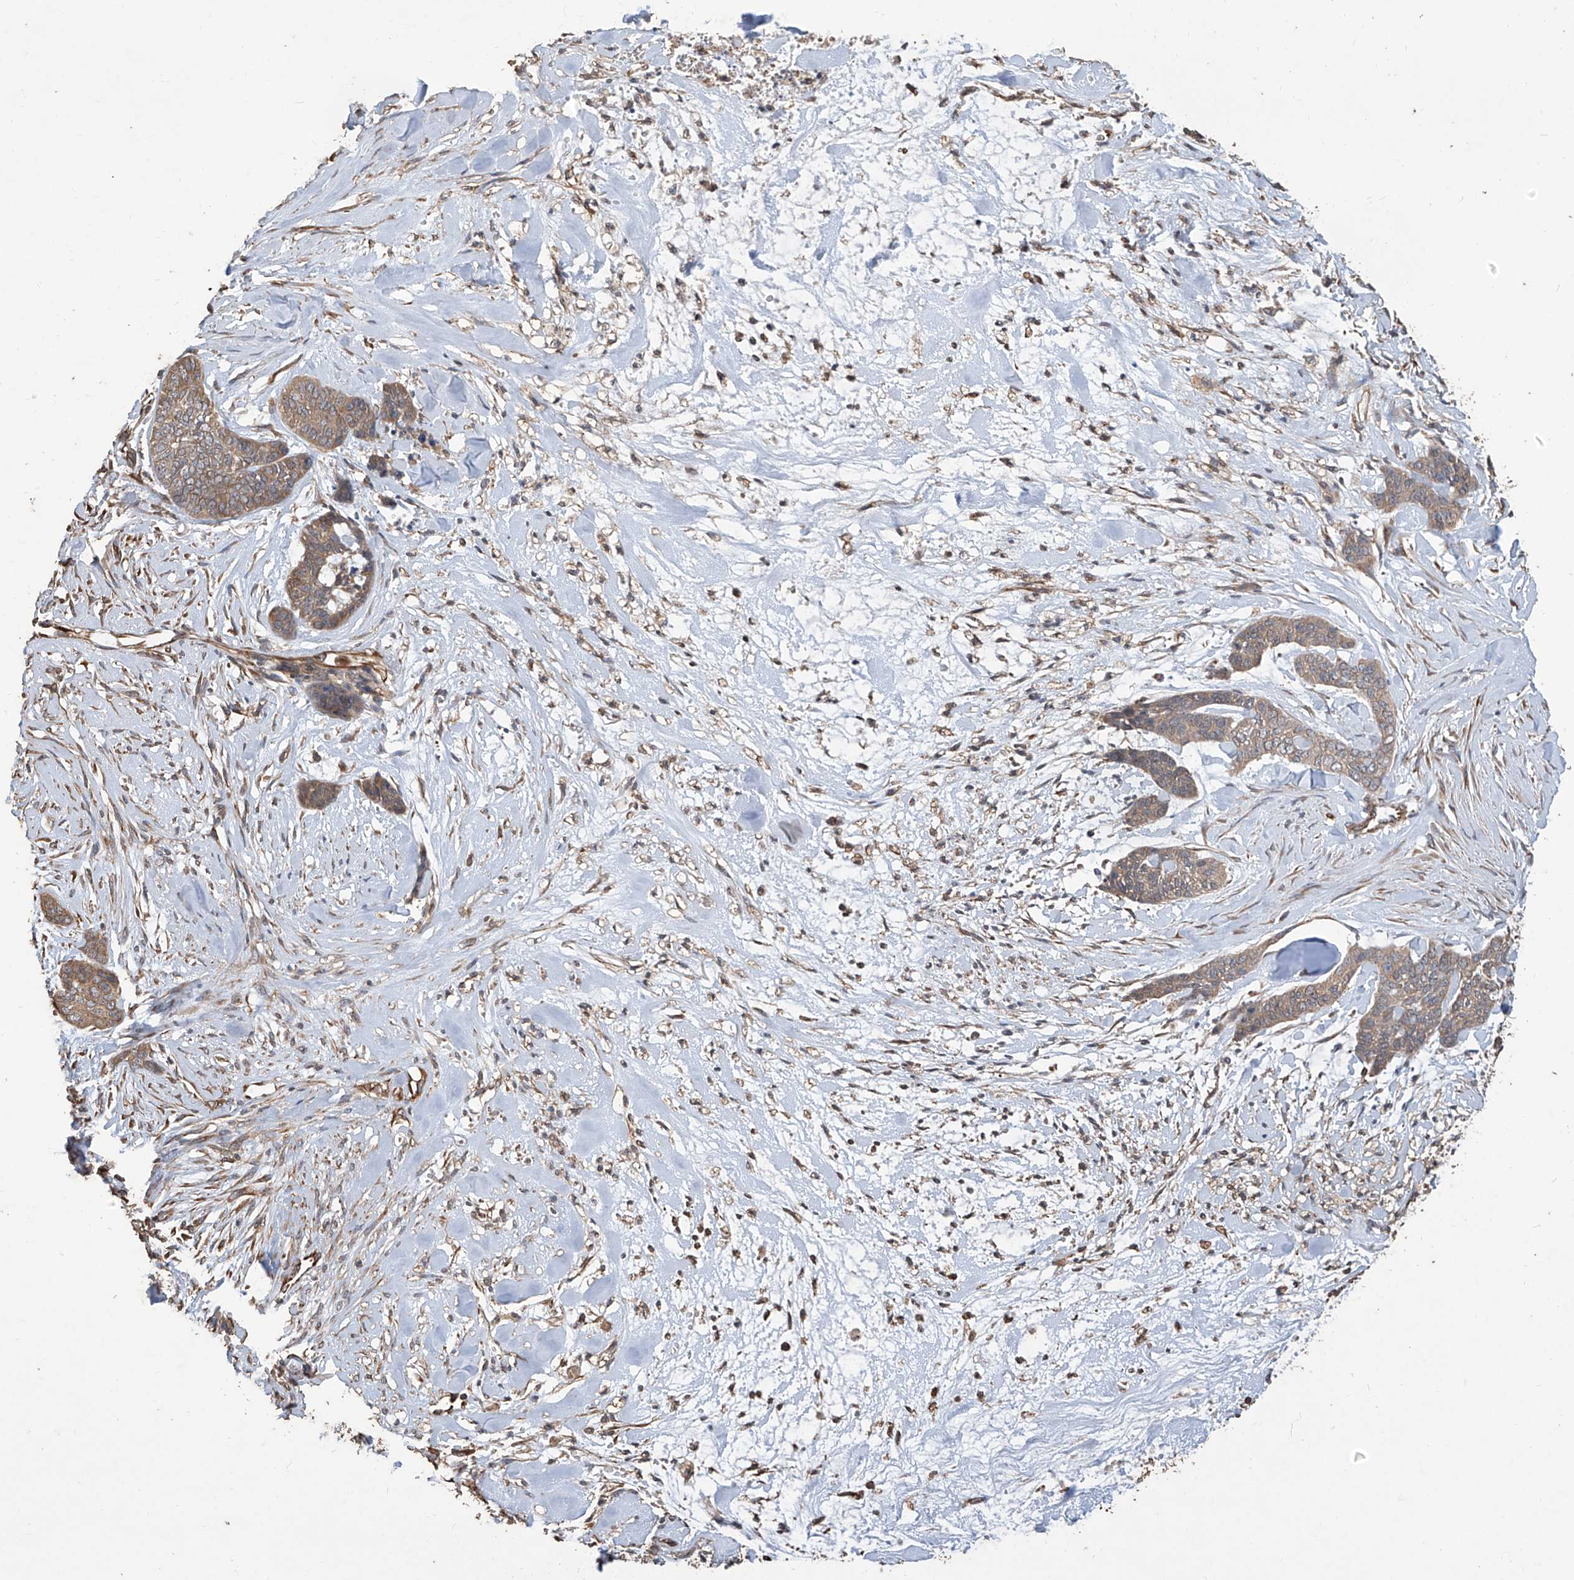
{"staining": {"intensity": "moderate", "quantity": "25%-75%", "location": "cytoplasmic/membranous"}, "tissue": "skin cancer", "cell_type": "Tumor cells", "image_type": "cancer", "snomed": [{"axis": "morphology", "description": "Basal cell carcinoma"}, {"axis": "topography", "description": "Skin"}], "caption": "This micrograph demonstrates skin cancer (basal cell carcinoma) stained with IHC to label a protein in brown. The cytoplasmic/membranous of tumor cells show moderate positivity for the protein. Nuclei are counter-stained blue.", "gene": "AGBL5", "patient": {"sex": "female", "age": 64}}